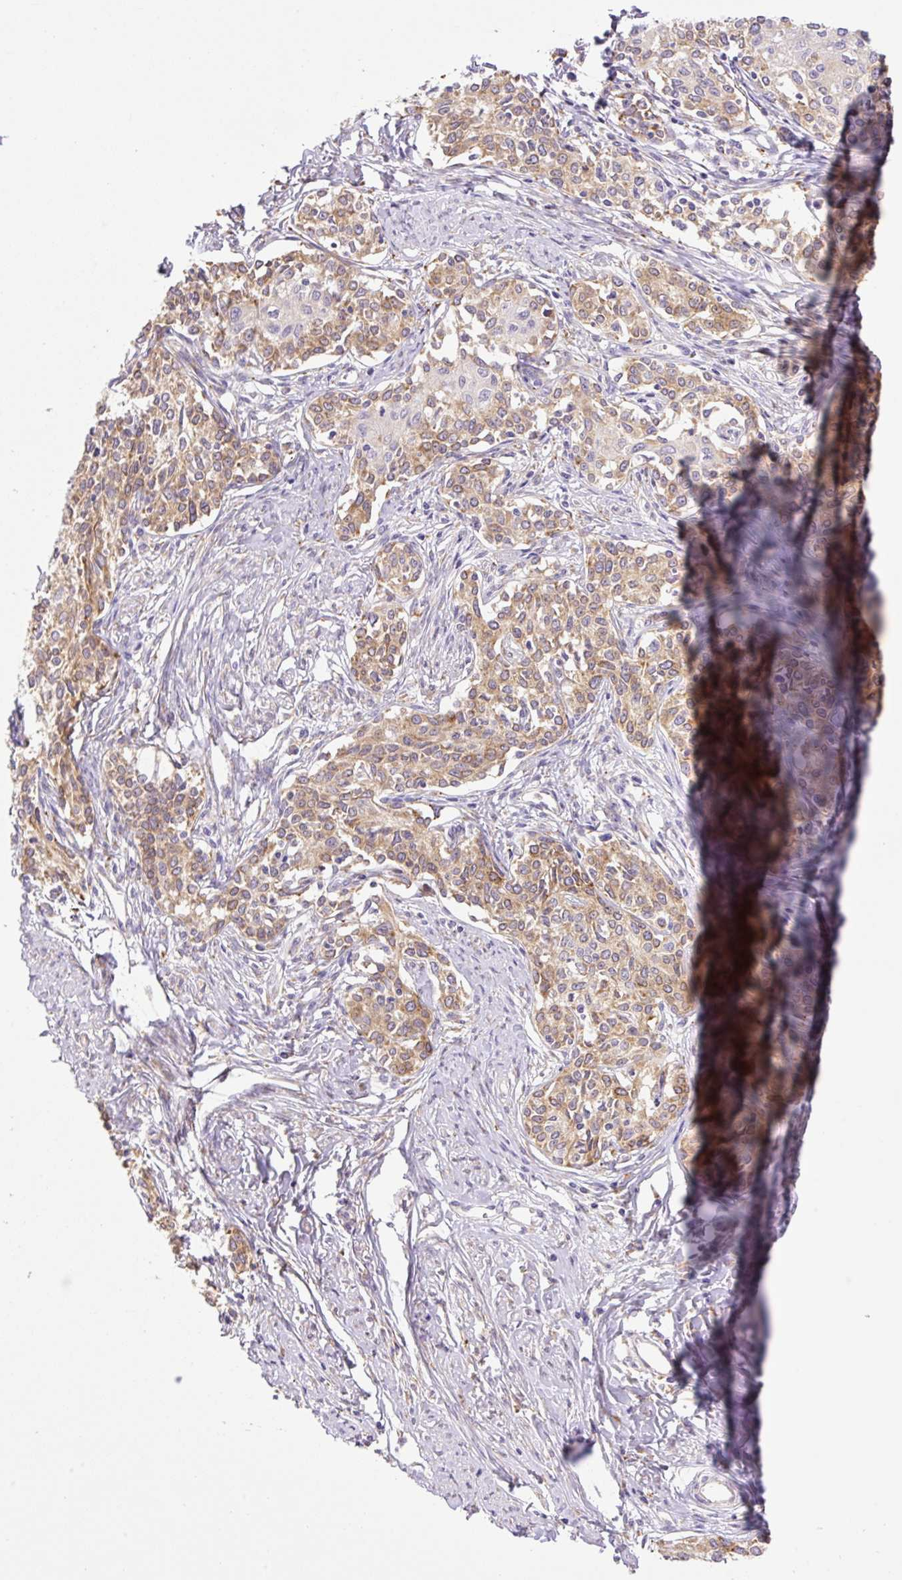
{"staining": {"intensity": "moderate", "quantity": ">75%", "location": "cytoplasmic/membranous"}, "tissue": "cervical cancer", "cell_type": "Tumor cells", "image_type": "cancer", "snomed": [{"axis": "morphology", "description": "Squamous cell carcinoma, NOS"}, {"axis": "morphology", "description": "Adenocarcinoma, NOS"}, {"axis": "topography", "description": "Cervix"}], "caption": "Immunohistochemistry (IHC) histopathology image of neoplastic tissue: human cervical cancer stained using immunohistochemistry shows medium levels of moderate protein expression localized specifically in the cytoplasmic/membranous of tumor cells, appearing as a cytoplasmic/membranous brown color.", "gene": "POFUT1", "patient": {"sex": "female", "age": 52}}